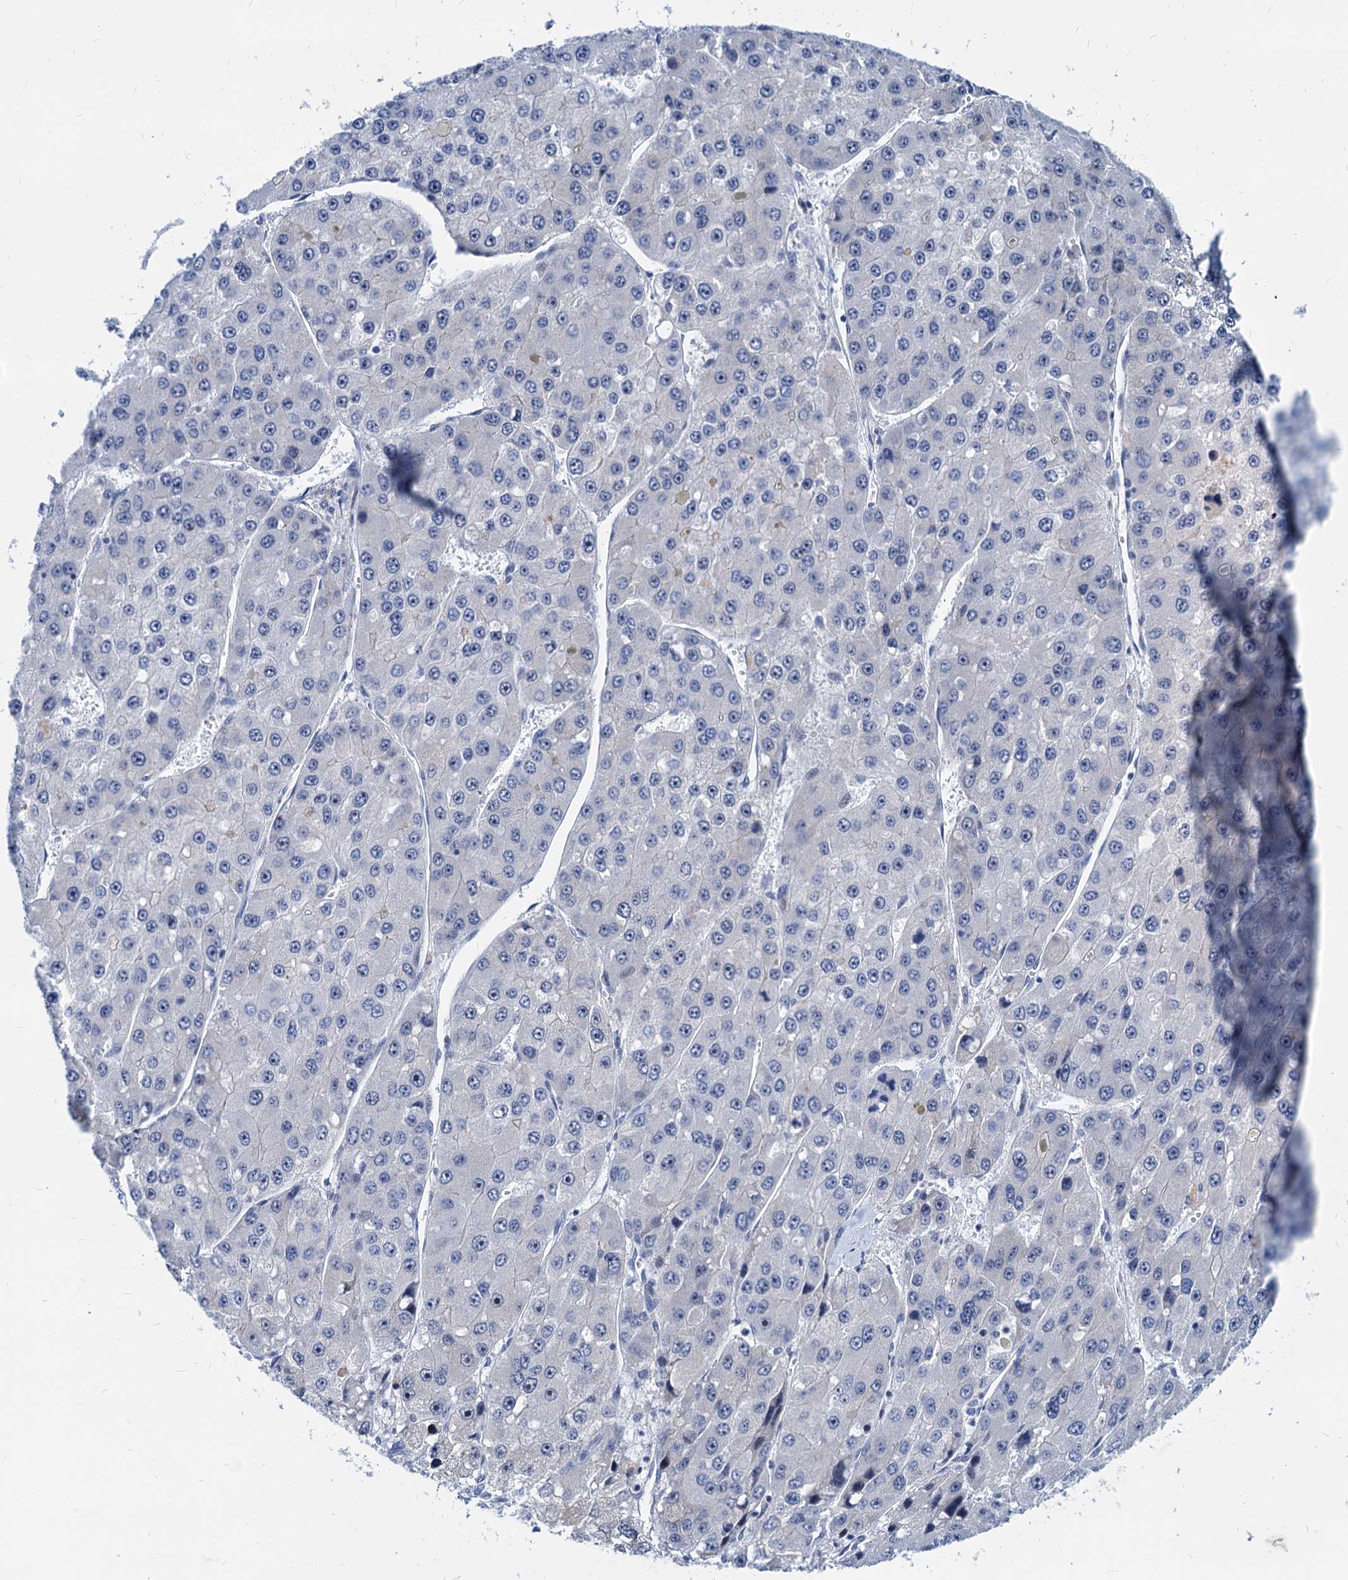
{"staining": {"intensity": "negative", "quantity": "none", "location": "none"}, "tissue": "liver cancer", "cell_type": "Tumor cells", "image_type": "cancer", "snomed": [{"axis": "morphology", "description": "Carcinoma, Hepatocellular, NOS"}, {"axis": "topography", "description": "Liver"}], "caption": "This is an immunohistochemistry micrograph of human liver cancer (hepatocellular carcinoma). There is no staining in tumor cells.", "gene": "HSF2", "patient": {"sex": "female", "age": 73}}